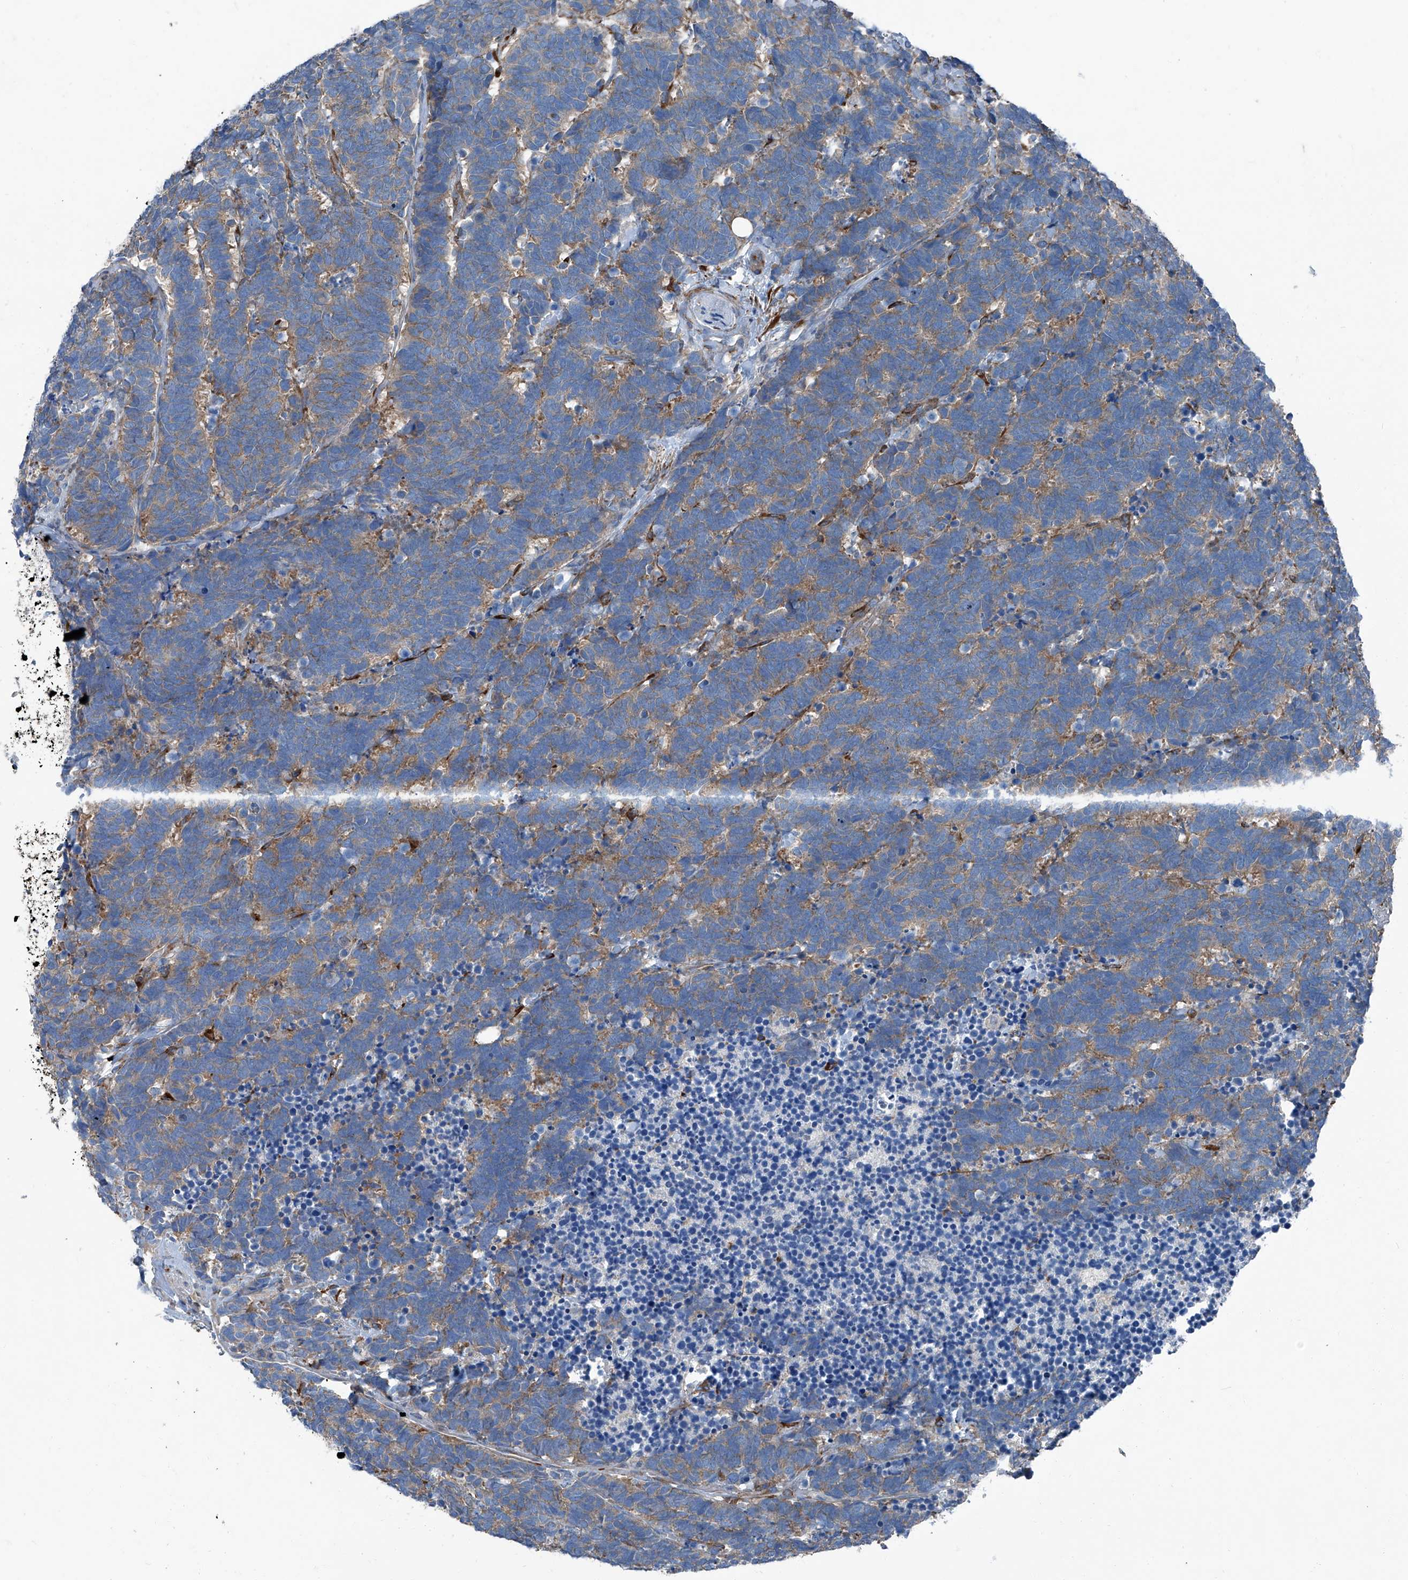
{"staining": {"intensity": "moderate", "quantity": ">75%", "location": "cytoplasmic/membranous"}, "tissue": "carcinoid", "cell_type": "Tumor cells", "image_type": "cancer", "snomed": [{"axis": "morphology", "description": "Carcinoma, NOS"}, {"axis": "morphology", "description": "Carcinoid, malignant, NOS"}, {"axis": "topography", "description": "Urinary bladder"}], "caption": "Protein expression analysis of human carcinoma reveals moderate cytoplasmic/membranous expression in about >75% of tumor cells. (IHC, brightfield microscopy, high magnification).", "gene": "SEPTIN7", "patient": {"sex": "male", "age": 57}}